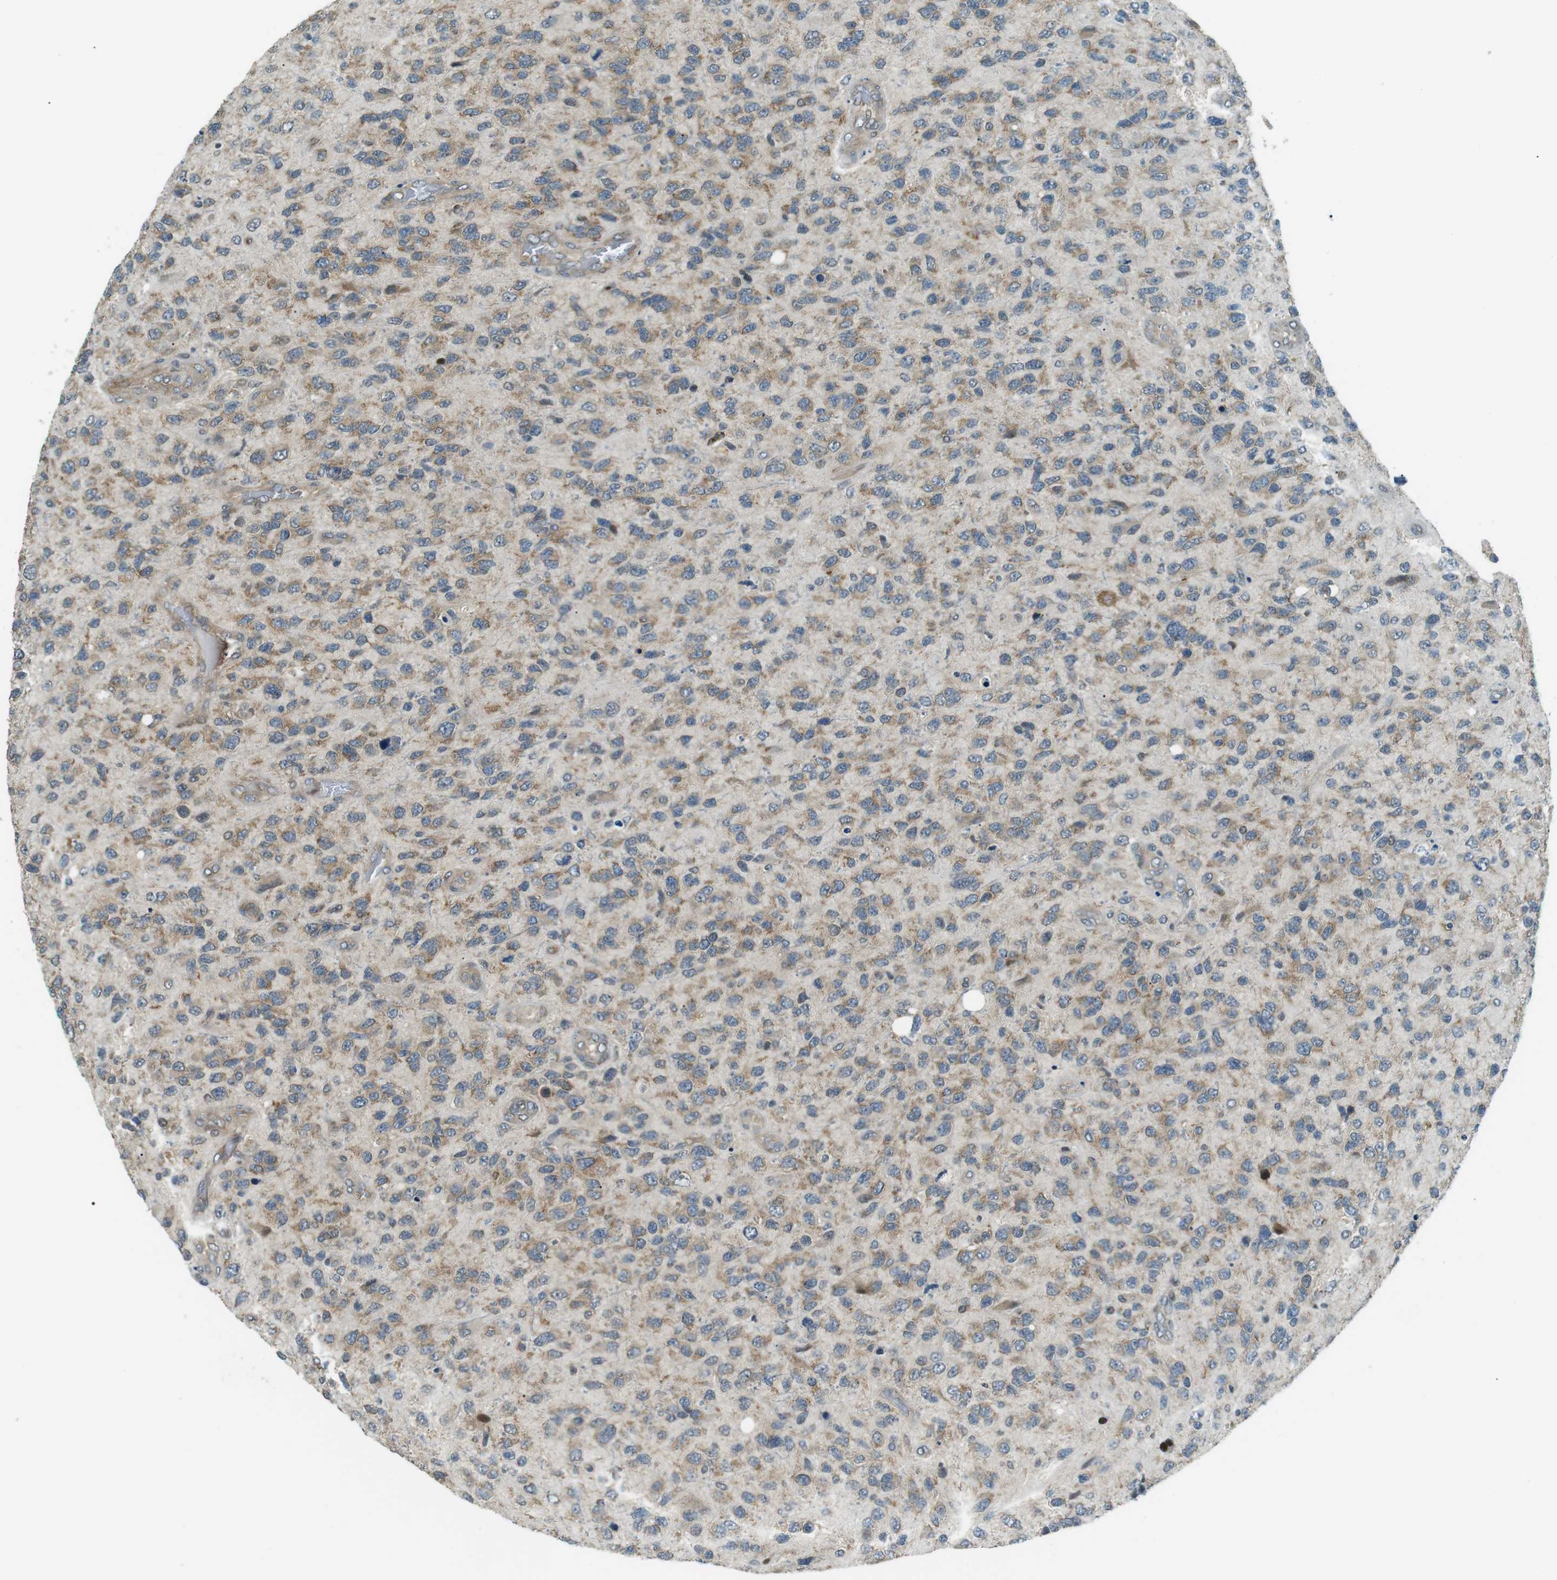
{"staining": {"intensity": "moderate", "quantity": ">75%", "location": "cytoplasmic/membranous"}, "tissue": "glioma", "cell_type": "Tumor cells", "image_type": "cancer", "snomed": [{"axis": "morphology", "description": "Glioma, malignant, High grade"}, {"axis": "topography", "description": "Brain"}], "caption": "IHC image of neoplastic tissue: human malignant high-grade glioma stained using immunohistochemistry (IHC) shows medium levels of moderate protein expression localized specifically in the cytoplasmic/membranous of tumor cells, appearing as a cytoplasmic/membranous brown color.", "gene": "TMEM74", "patient": {"sex": "female", "age": 58}}